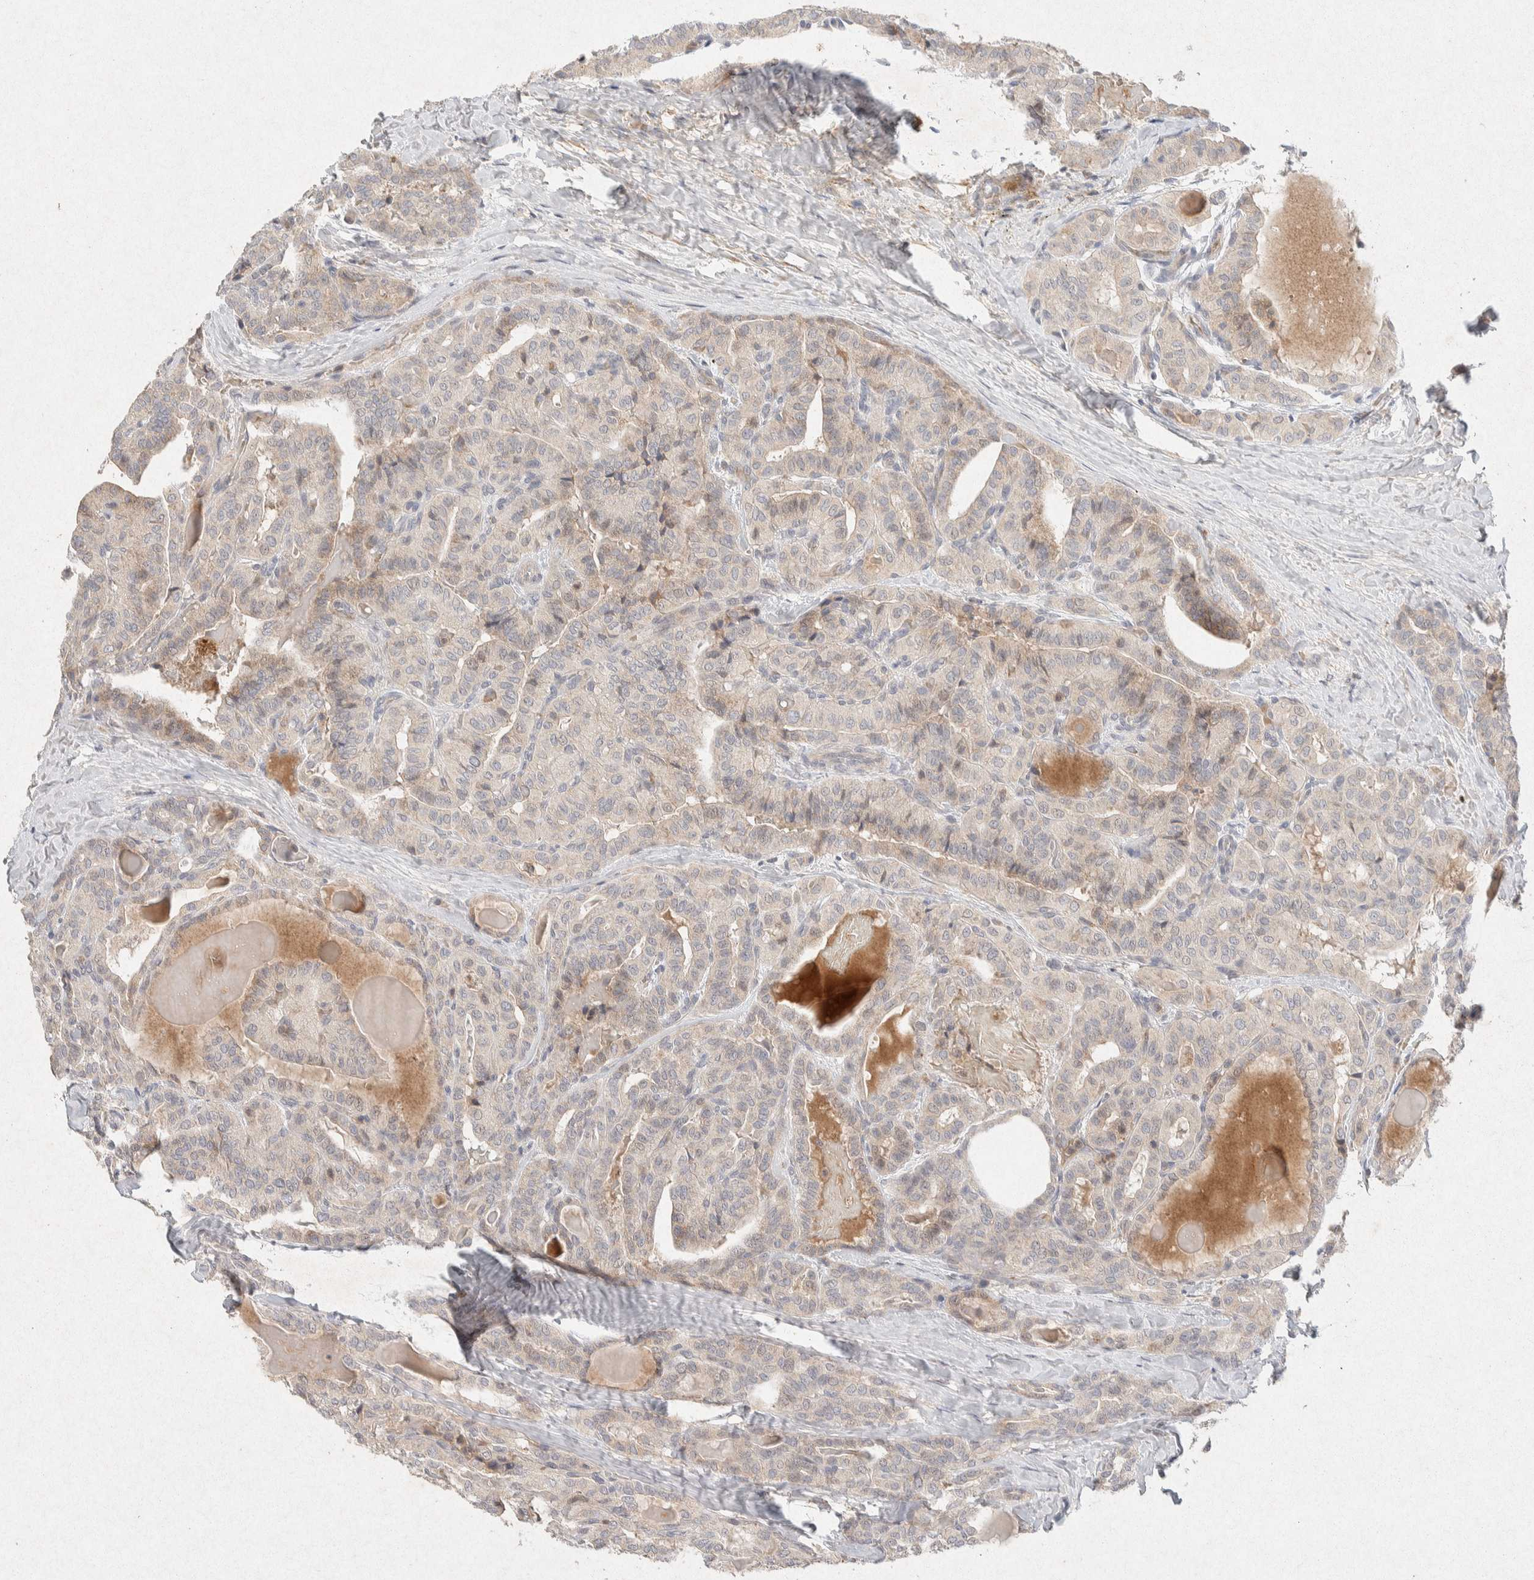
{"staining": {"intensity": "weak", "quantity": "<25%", "location": "cytoplasmic/membranous"}, "tissue": "thyroid cancer", "cell_type": "Tumor cells", "image_type": "cancer", "snomed": [{"axis": "morphology", "description": "Papillary adenocarcinoma, NOS"}, {"axis": "topography", "description": "Thyroid gland"}], "caption": "The image shows no staining of tumor cells in thyroid cancer (papillary adenocarcinoma).", "gene": "GNAI1", "patient": {"sex": "male", "age": 77}}